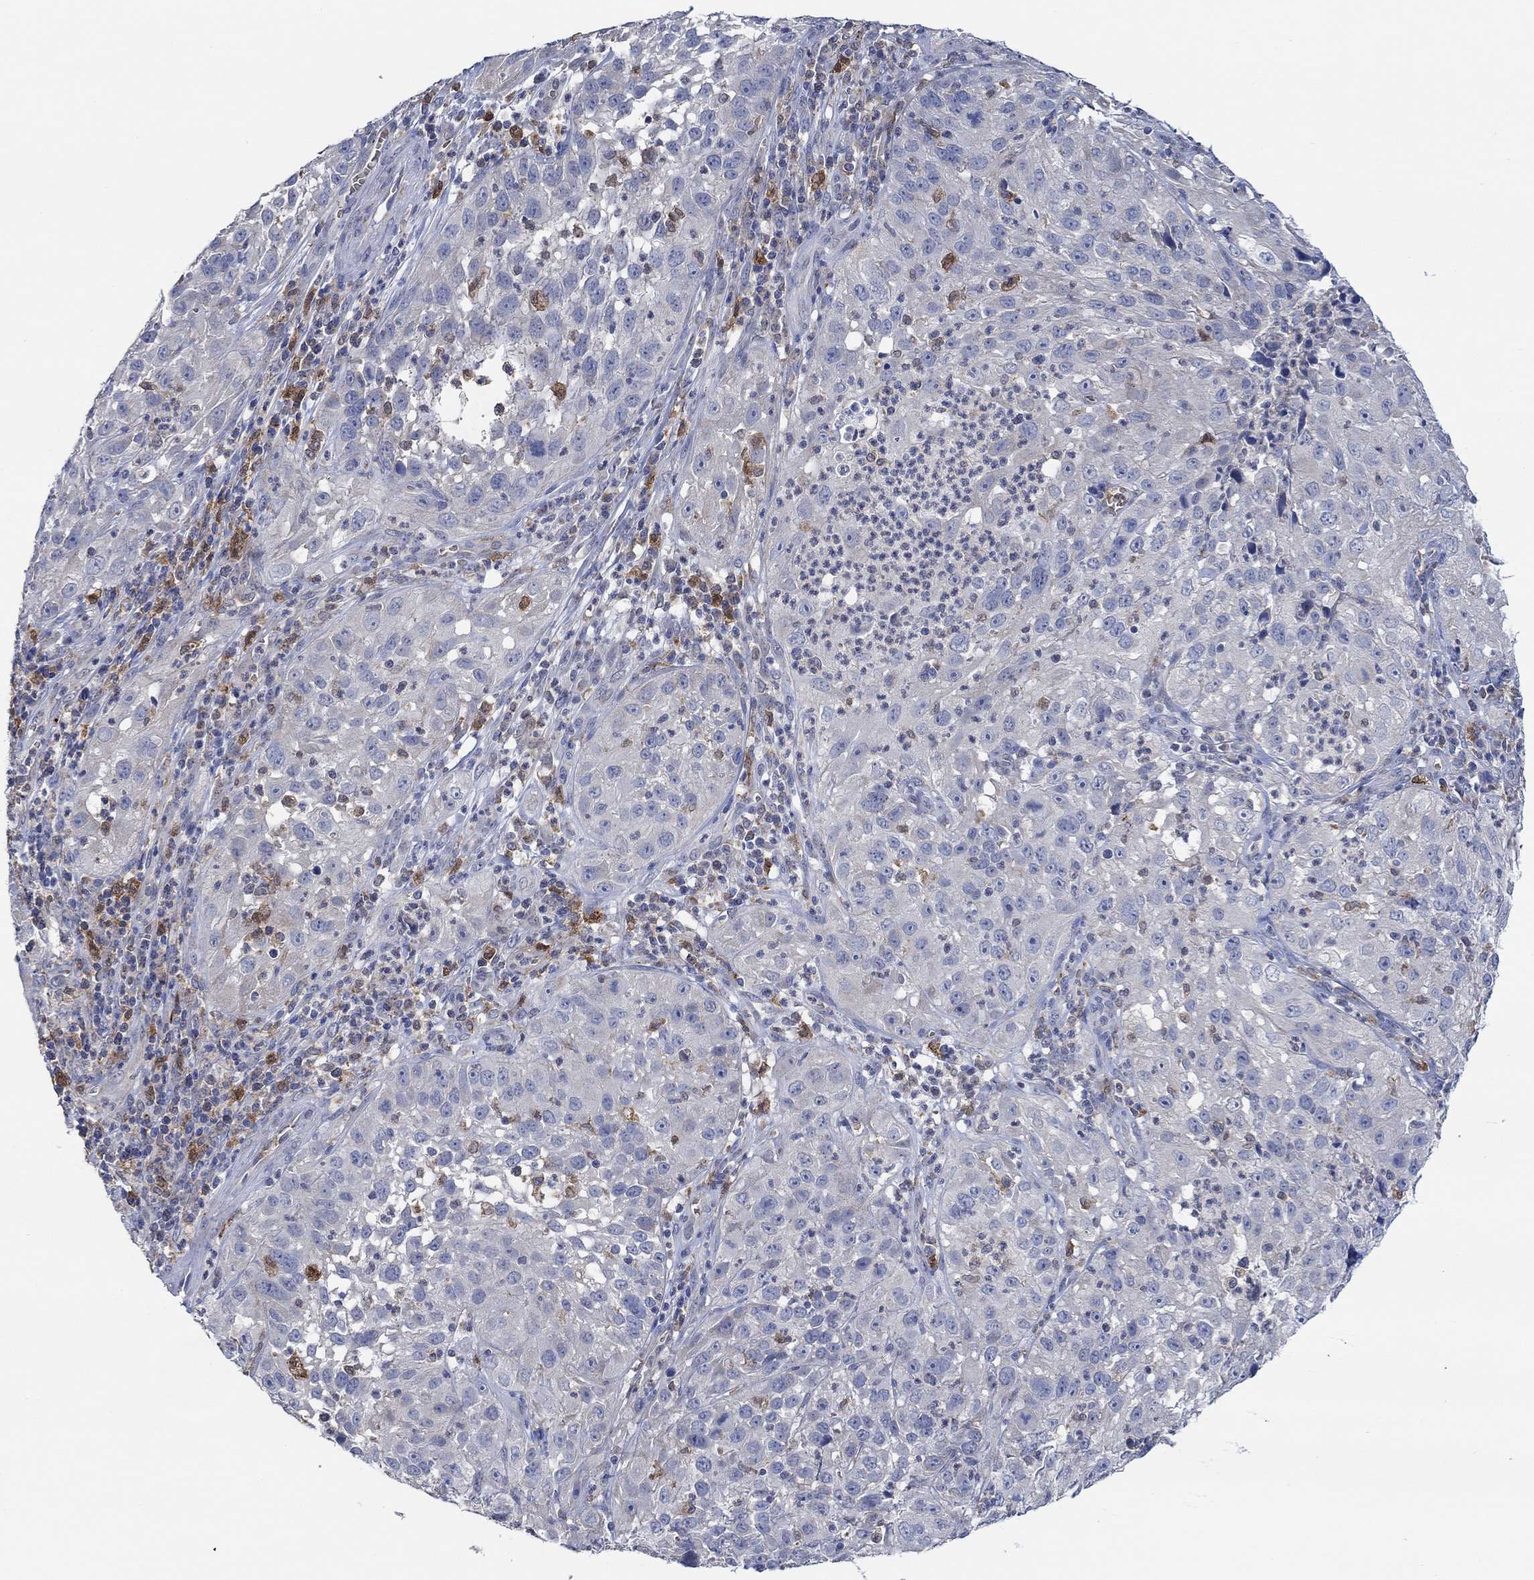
{"staining": {"intensity": "negative", "quantity": "none", "location": "none"}, "tissue": "cervical cancer", "cell_type": "Tumor cells", "image_type": "cancer", "snomed": [{"axis": "morphology", "description": "Squamous cell carcinoma, NOS"}, {"axis": "topography", "description": "Cervix"}], "caption": "This micrograph is of squamous cell carcinoma (cervical) stained with IHC to label a protein in brown with the nuclei are counter-stained blue. There is no expression in tumor cells. (DAB immunohistochemistry (IHC) visualized using brightfield microscopy, high magnification).", "gene": "MPP1", "patient": {"sex": "female", "age": 32}}